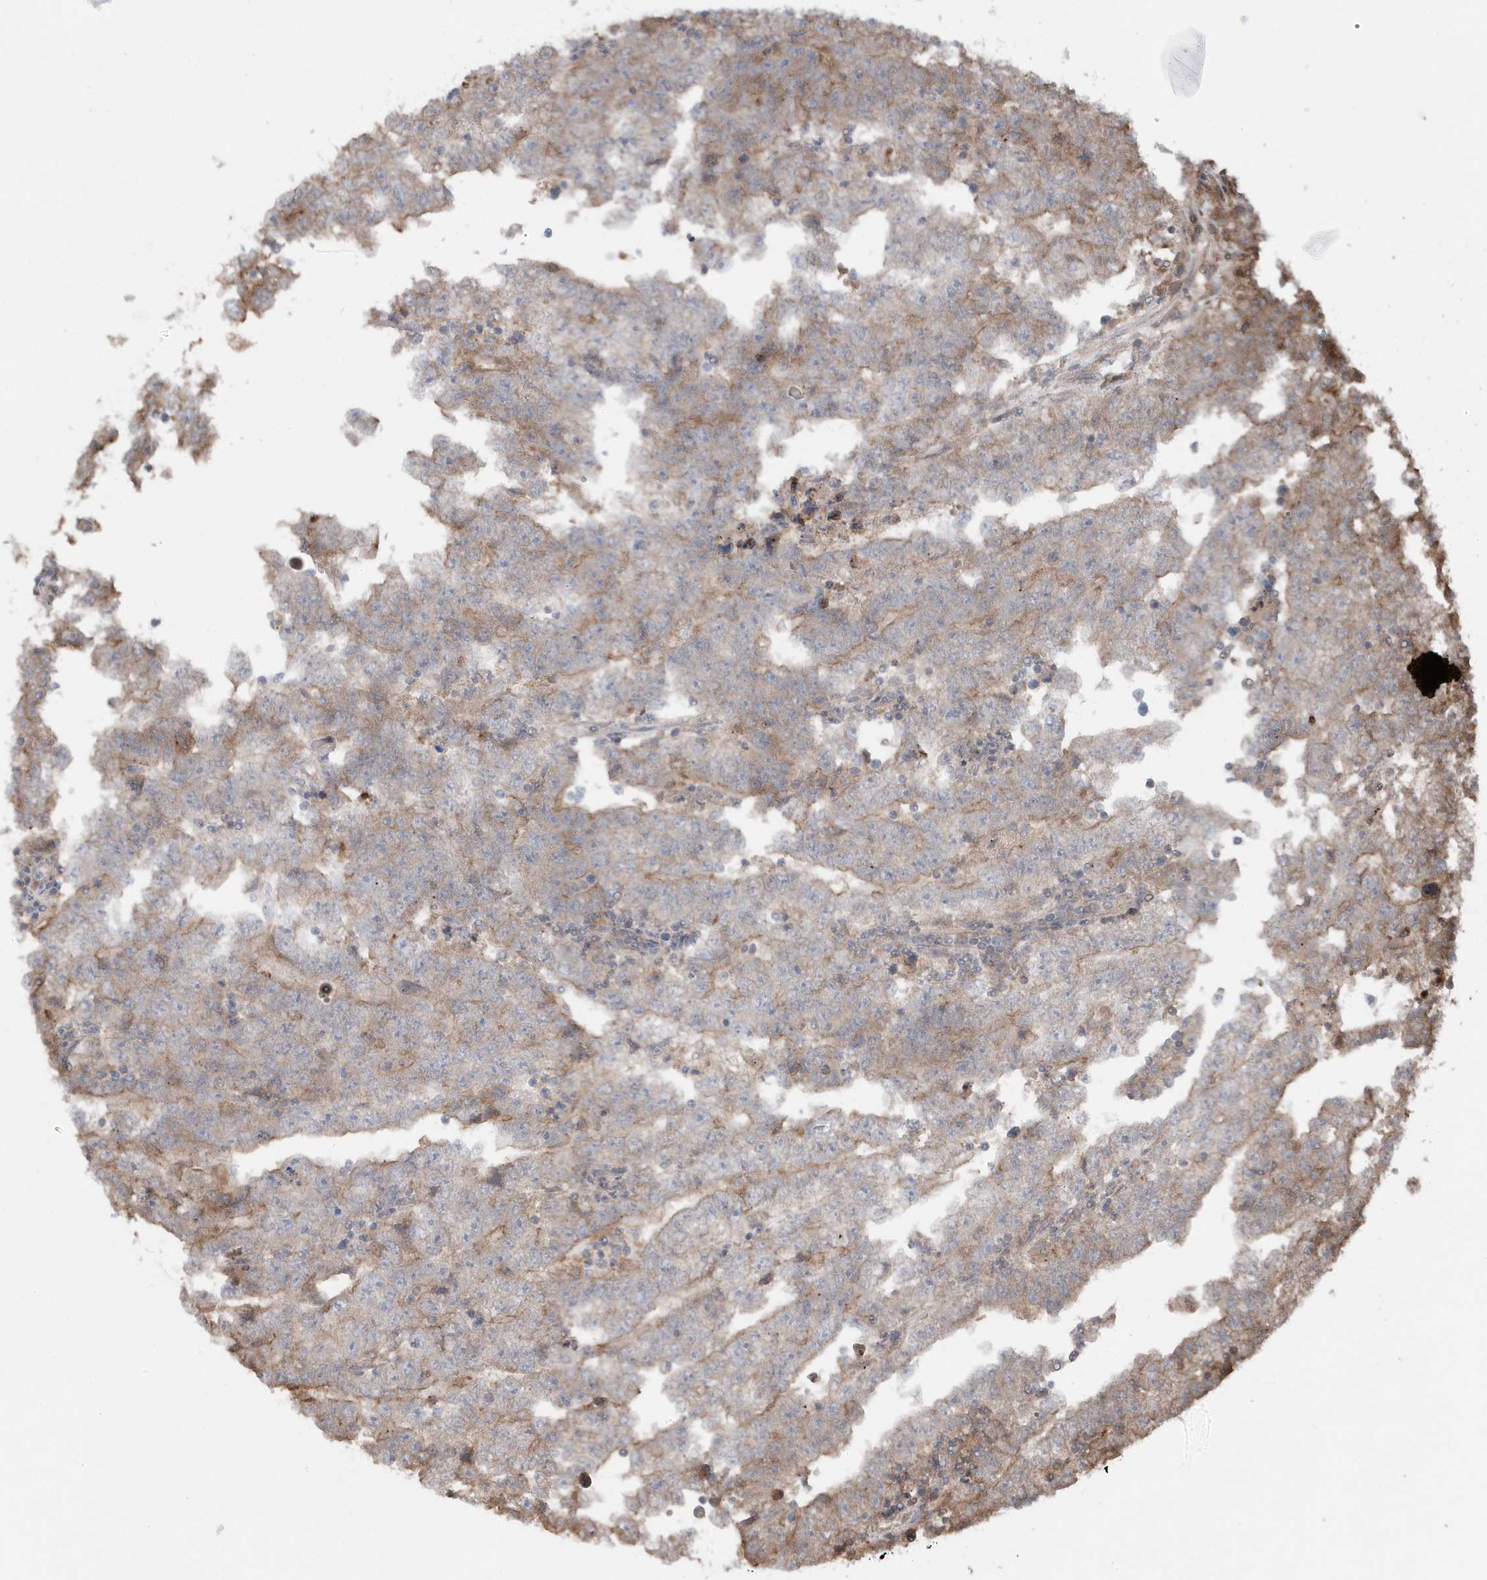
{"staining": {"intensity": "weak", "quantity": "25%-75%", "location": "cytoplasmic/membranous"}, "tissue": "testis cancer", "cell_type": "Tumor cells", "image_type": "cancer", "snomed": [{"axis": "morphology", "description": "Carcinoma, Embryonal, NOS"}, {"axis": "topography", "description": "Testis"}], "caption": "This is an image of immunohistochemistry (IHC) staining of testis cancer (embryonal carcinoma), which shows weak staining in the cytoplasmic/membranous of tumor cells.", "gene": "MAPK1IP1L", "patient": {"sex": "male", "age": 25}}